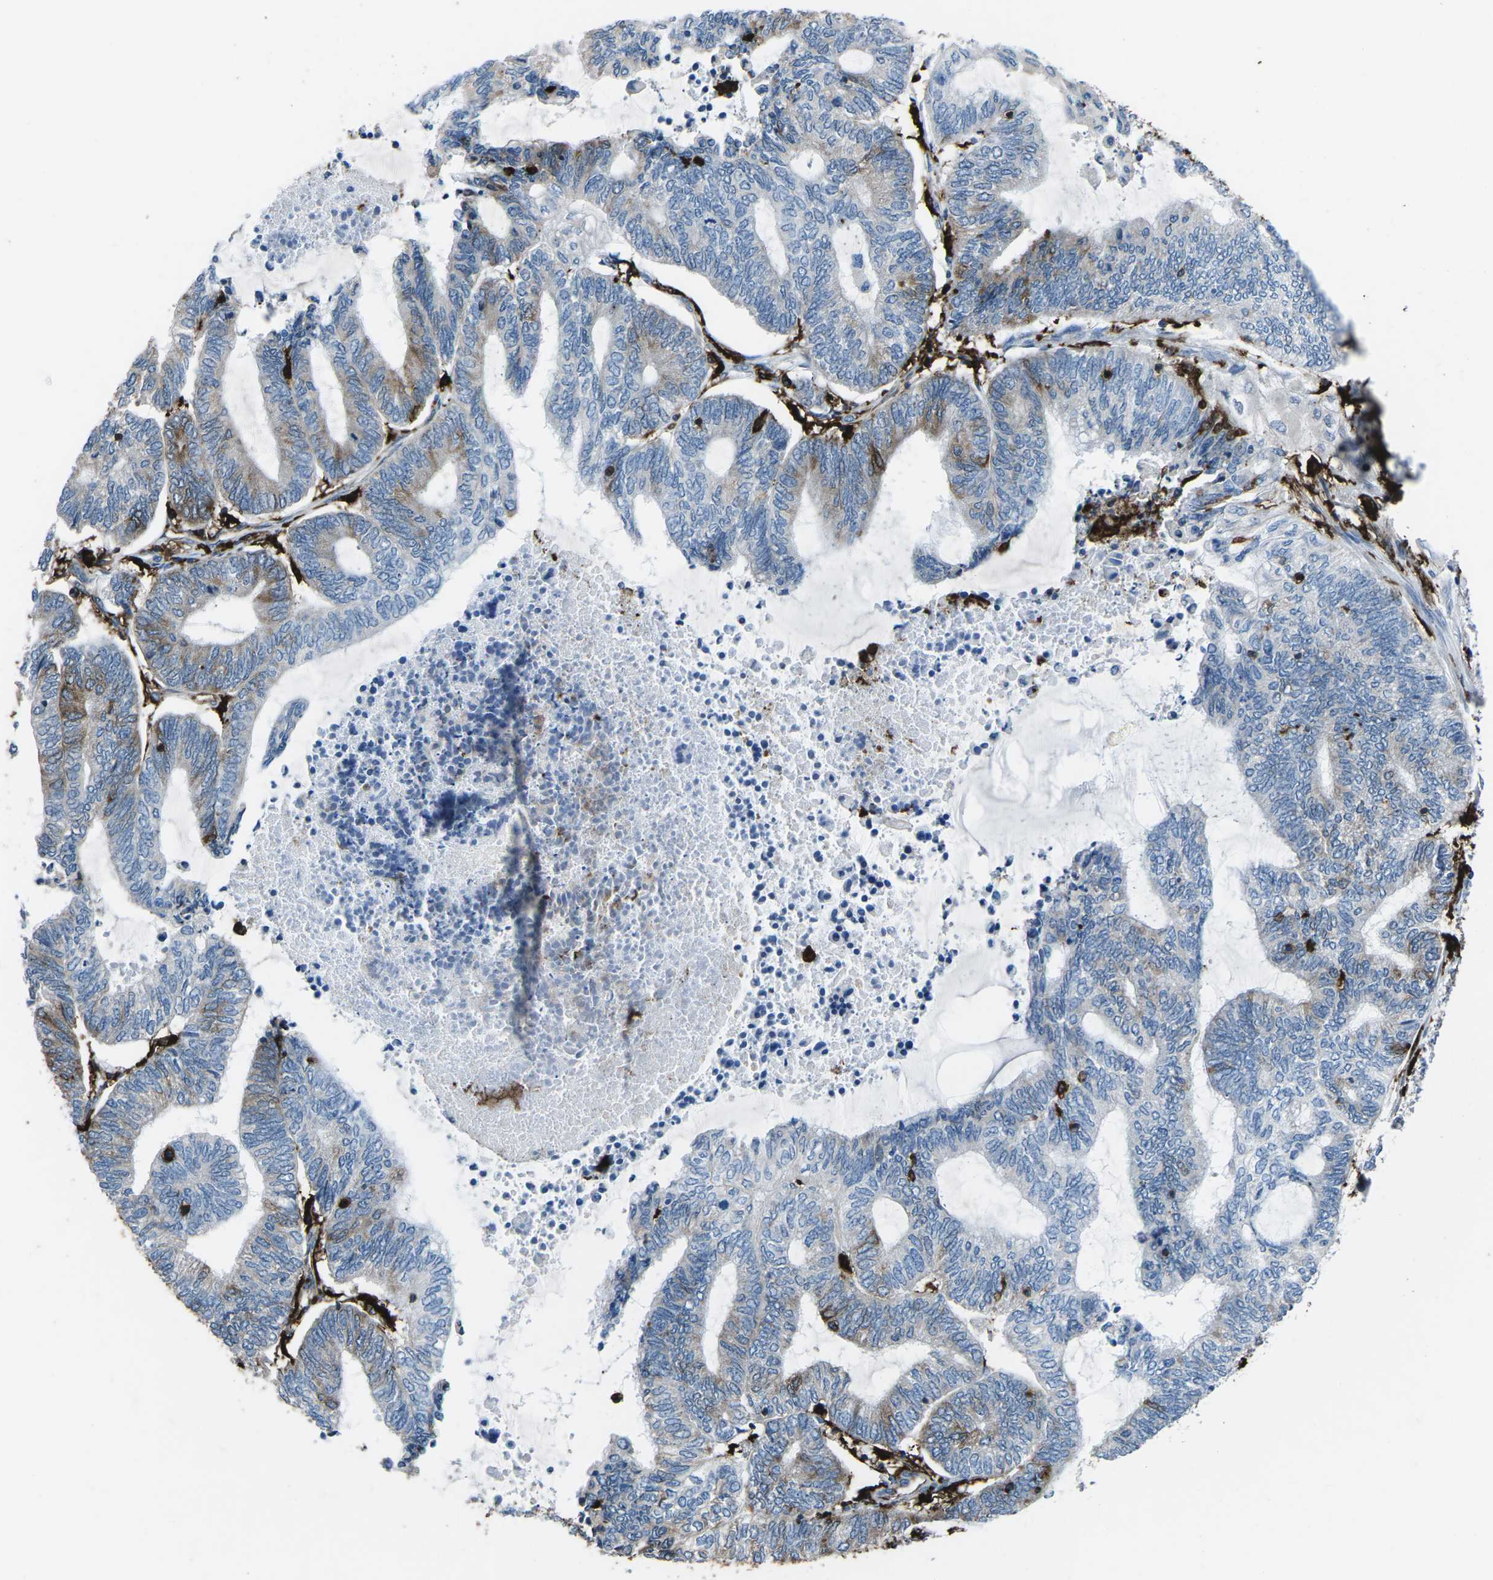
{"staining": {"intensity": "negative", "quantity": "none", "location": "none"}, "tissue": "endometrial cancer", "cell_type": "Tumor cells", "image_type": "cancer", "snomed": [{"axis": "morphology", "description": "Adenocarcinoma, NOS"}, {"axis": "topography", "description": "Uterus"}, {"axis": "topography", "description": "Endometrium"}], "caption": "Micrograph shows no protein staining in tumor cells of endometrial cancer tissue. (Immunohistochemistry (ihc), brightfield microscopy, high magnification).", "gene": "PTPN1", "patient": {"sex": "female", "age": 70}}